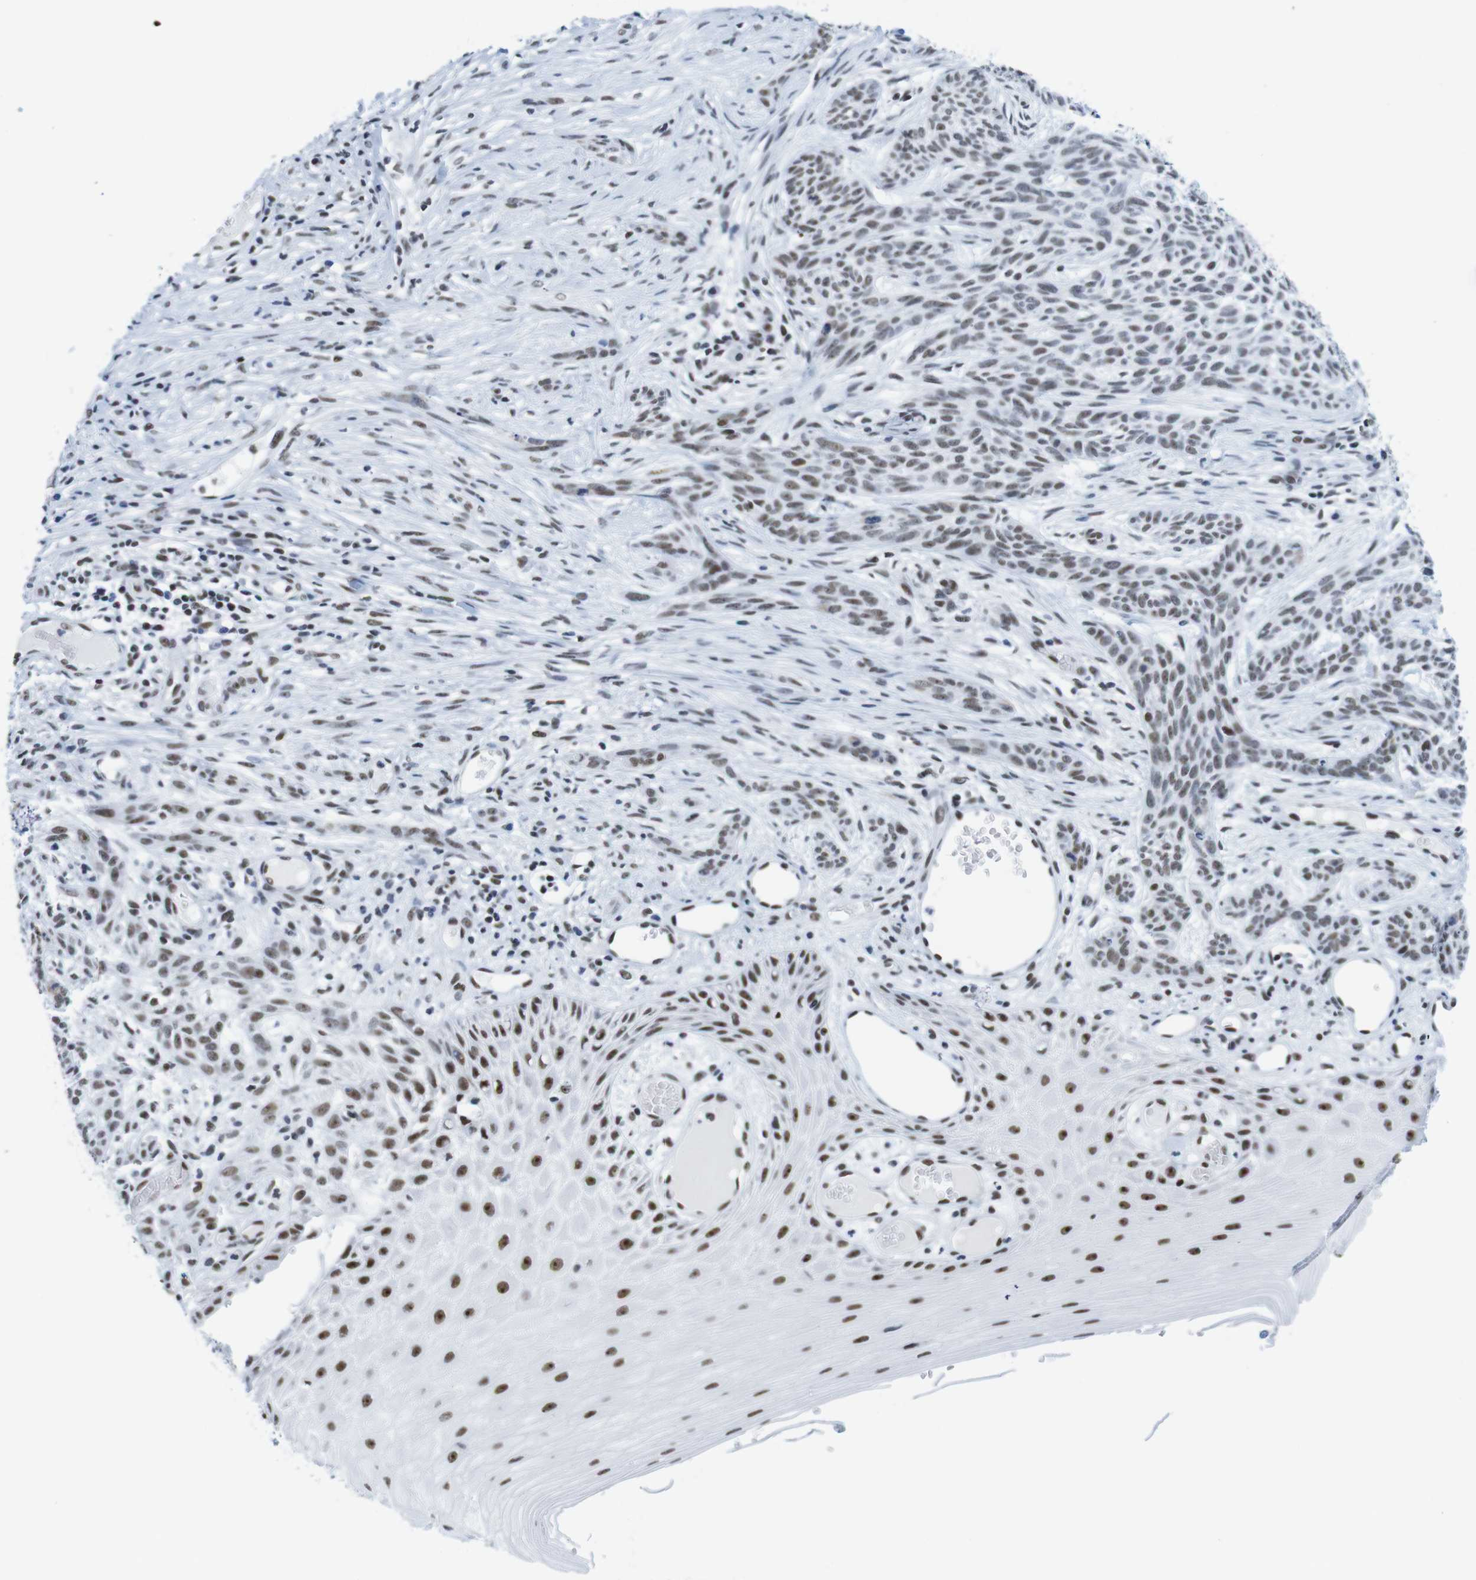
{"staining": {"intensity": "moderate", "quantity": ">75%", "location": "nuclear"}, "tissue": "skin cancer", "cell_type": "Tumor cells", "image_type": "cancer", "snomed": [{"axis": "morphology", "description": "Basal cell carcinoma"}, {"axis": "topography", "description": "Skin"}], "caption": "A high-resolution photomicrograph shows immunohistochemistry staining of skin basal cell carcinoma, which demonstrates moderate nuclear staining in approximately >75% of tumor cells. (DAB (3,3'-diaminobenzidine) IHC with brightfield microscopy, high magnification).", "gene": "IFI16", "patient": {"sex": "female", "age": 59}}